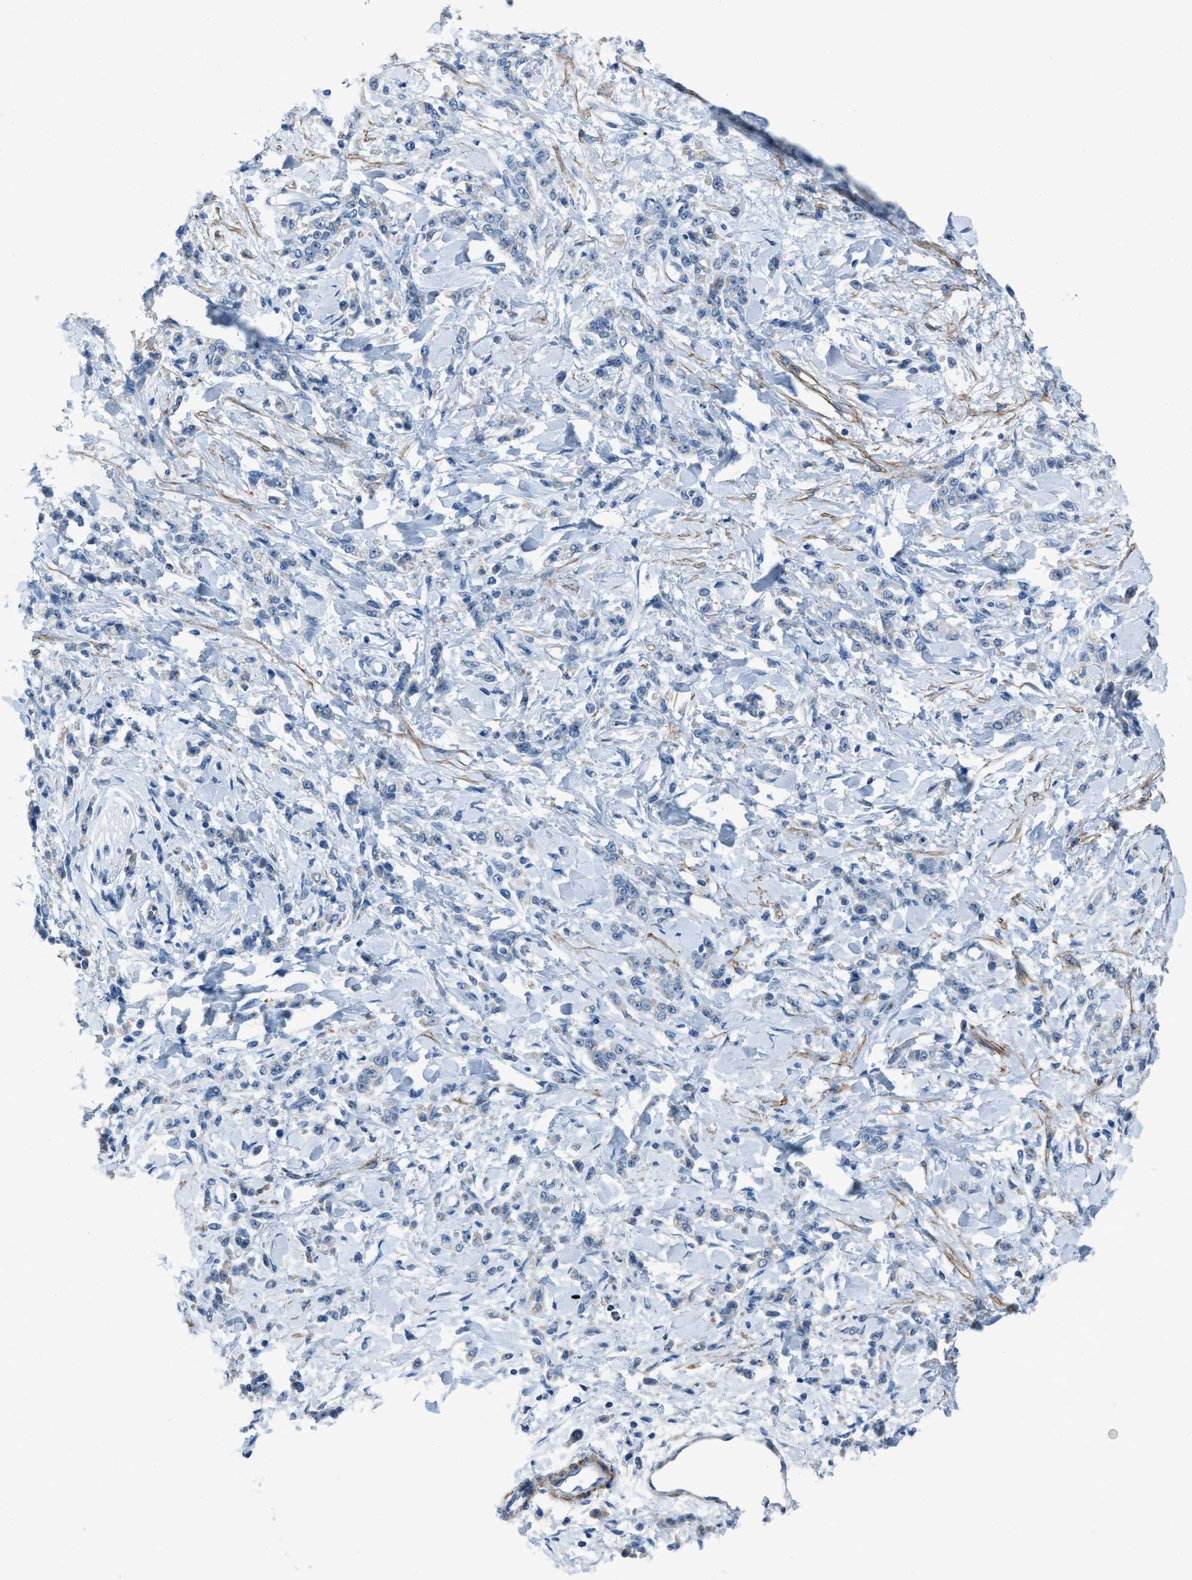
{"staining": {"intensity": "negative", "quantity": "none", "location": "none"}, "tissue": "stomach cancer", "cell_type": "Tumor cells", "image_type": "cancer", "snomed": [{"axis": "morphology", "description": "Normal tissue, NOS"}, {"axis": "morphology", "description": "Adenocarcinoma, NOS"}, {"axis": "topography", "description": "Stomach"}], "caption": "A high-resolution micrograph shows IHC staining of stomach cancer, which exhibits no significant staining in tumor cells.", "gene": "SPATC1L", "patient": {"sex": "male", "age": 82}}